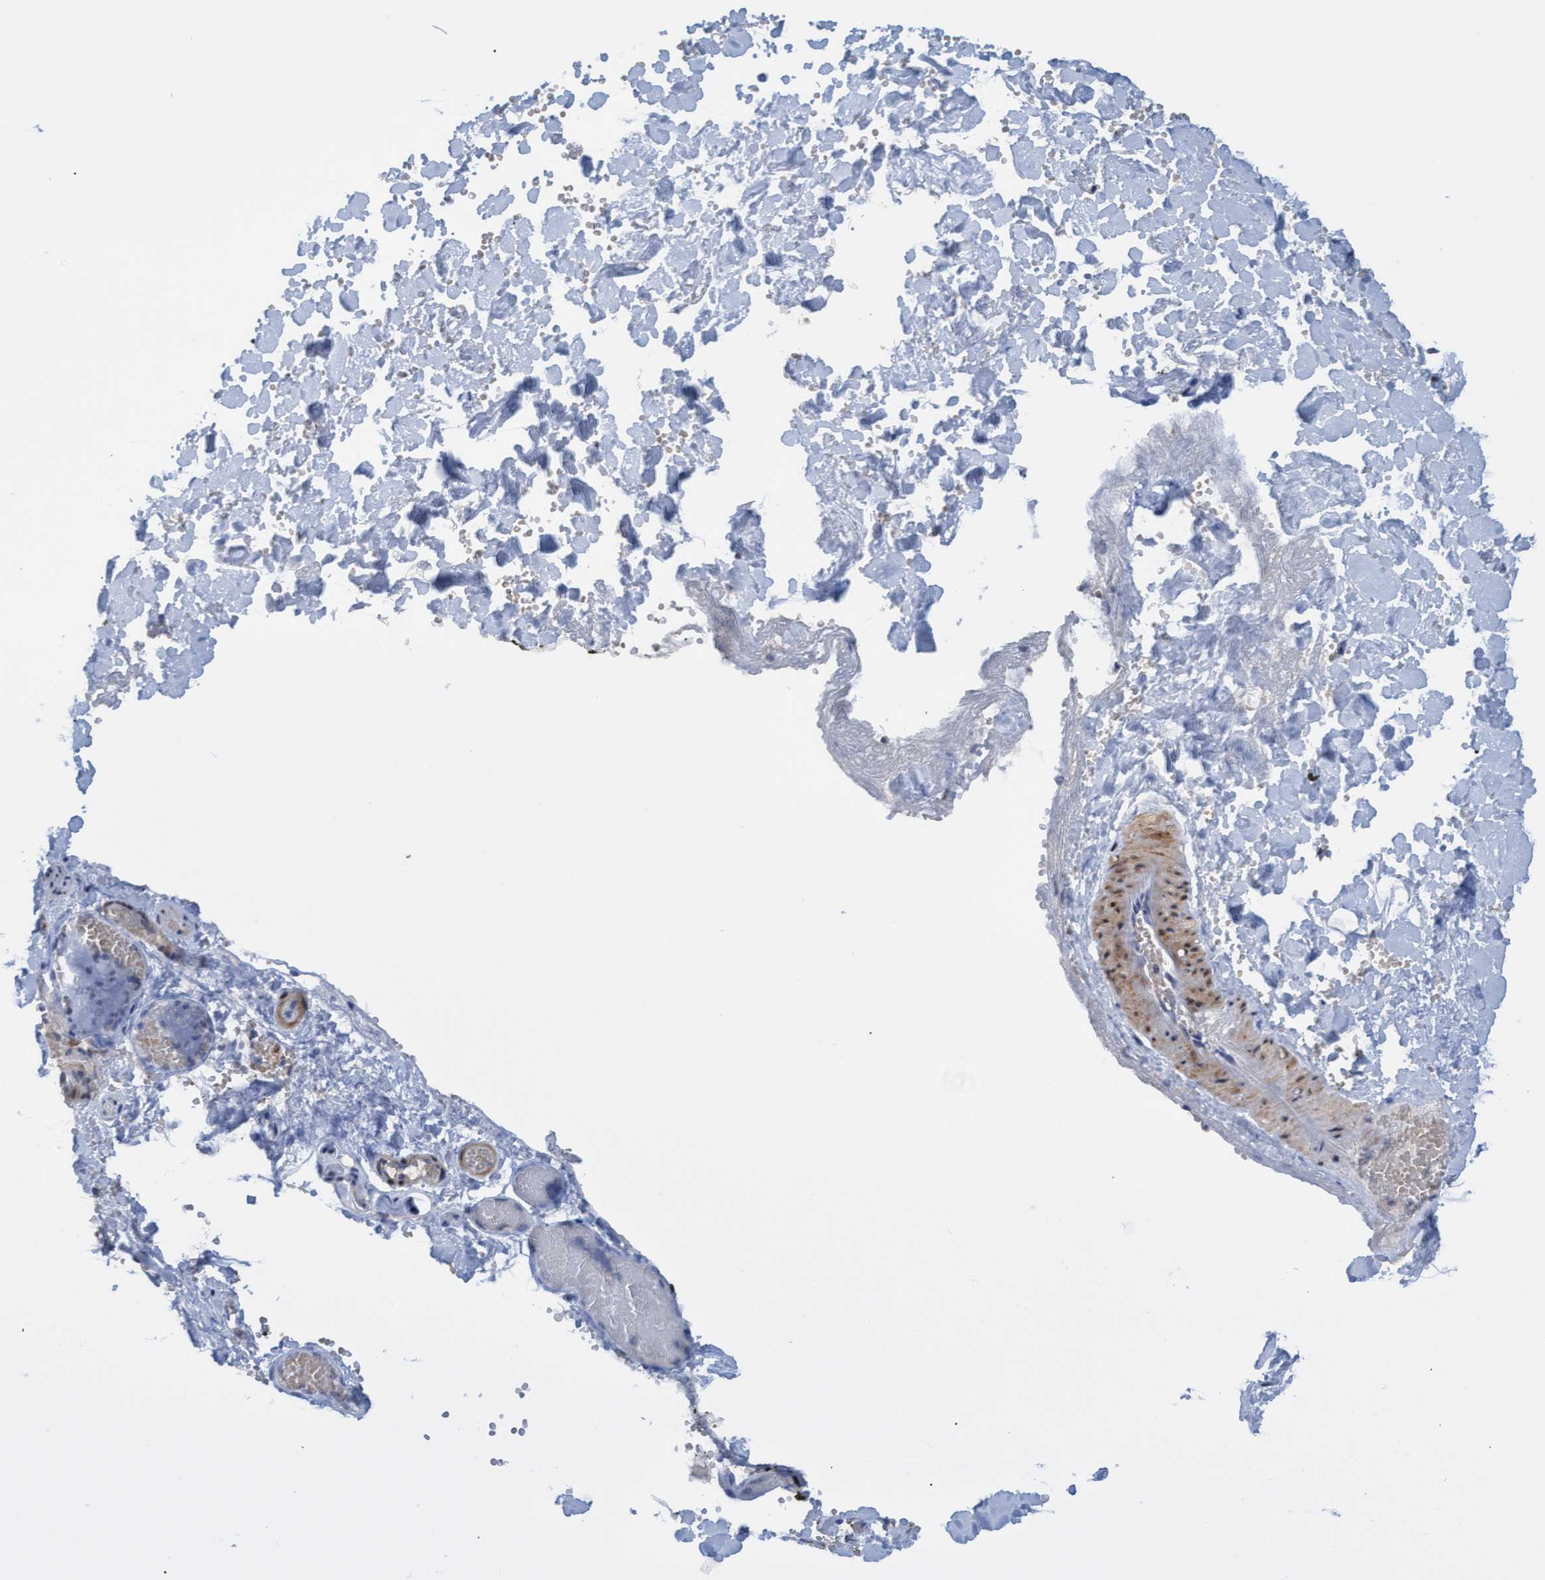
{"staining": {"intensity": "moderate", "quantity": "<25%", "location": "cytoplasmic/membranous,nuclear"}, "tissue": "salivary gland", "cell_type": "Glandular cells", "image_type": "normal", "snomed": [{"axis": "morphology", "description": "Normal tissue, NOS"}, {"axis": "topography", "description": "Salivary gland"}], "caption": "The micrograph reveals a brown stain indicating the presence of a protein in the cytoplasmic/membranous,nuclear of glandular cells in salivary gland. The staining was performed using DAB, with brown indicating positive protein expression. Nuclei are stained blue with hematoxylin.", "gene": "PINX1", "patient": {"sex": "female", "age": 33}}